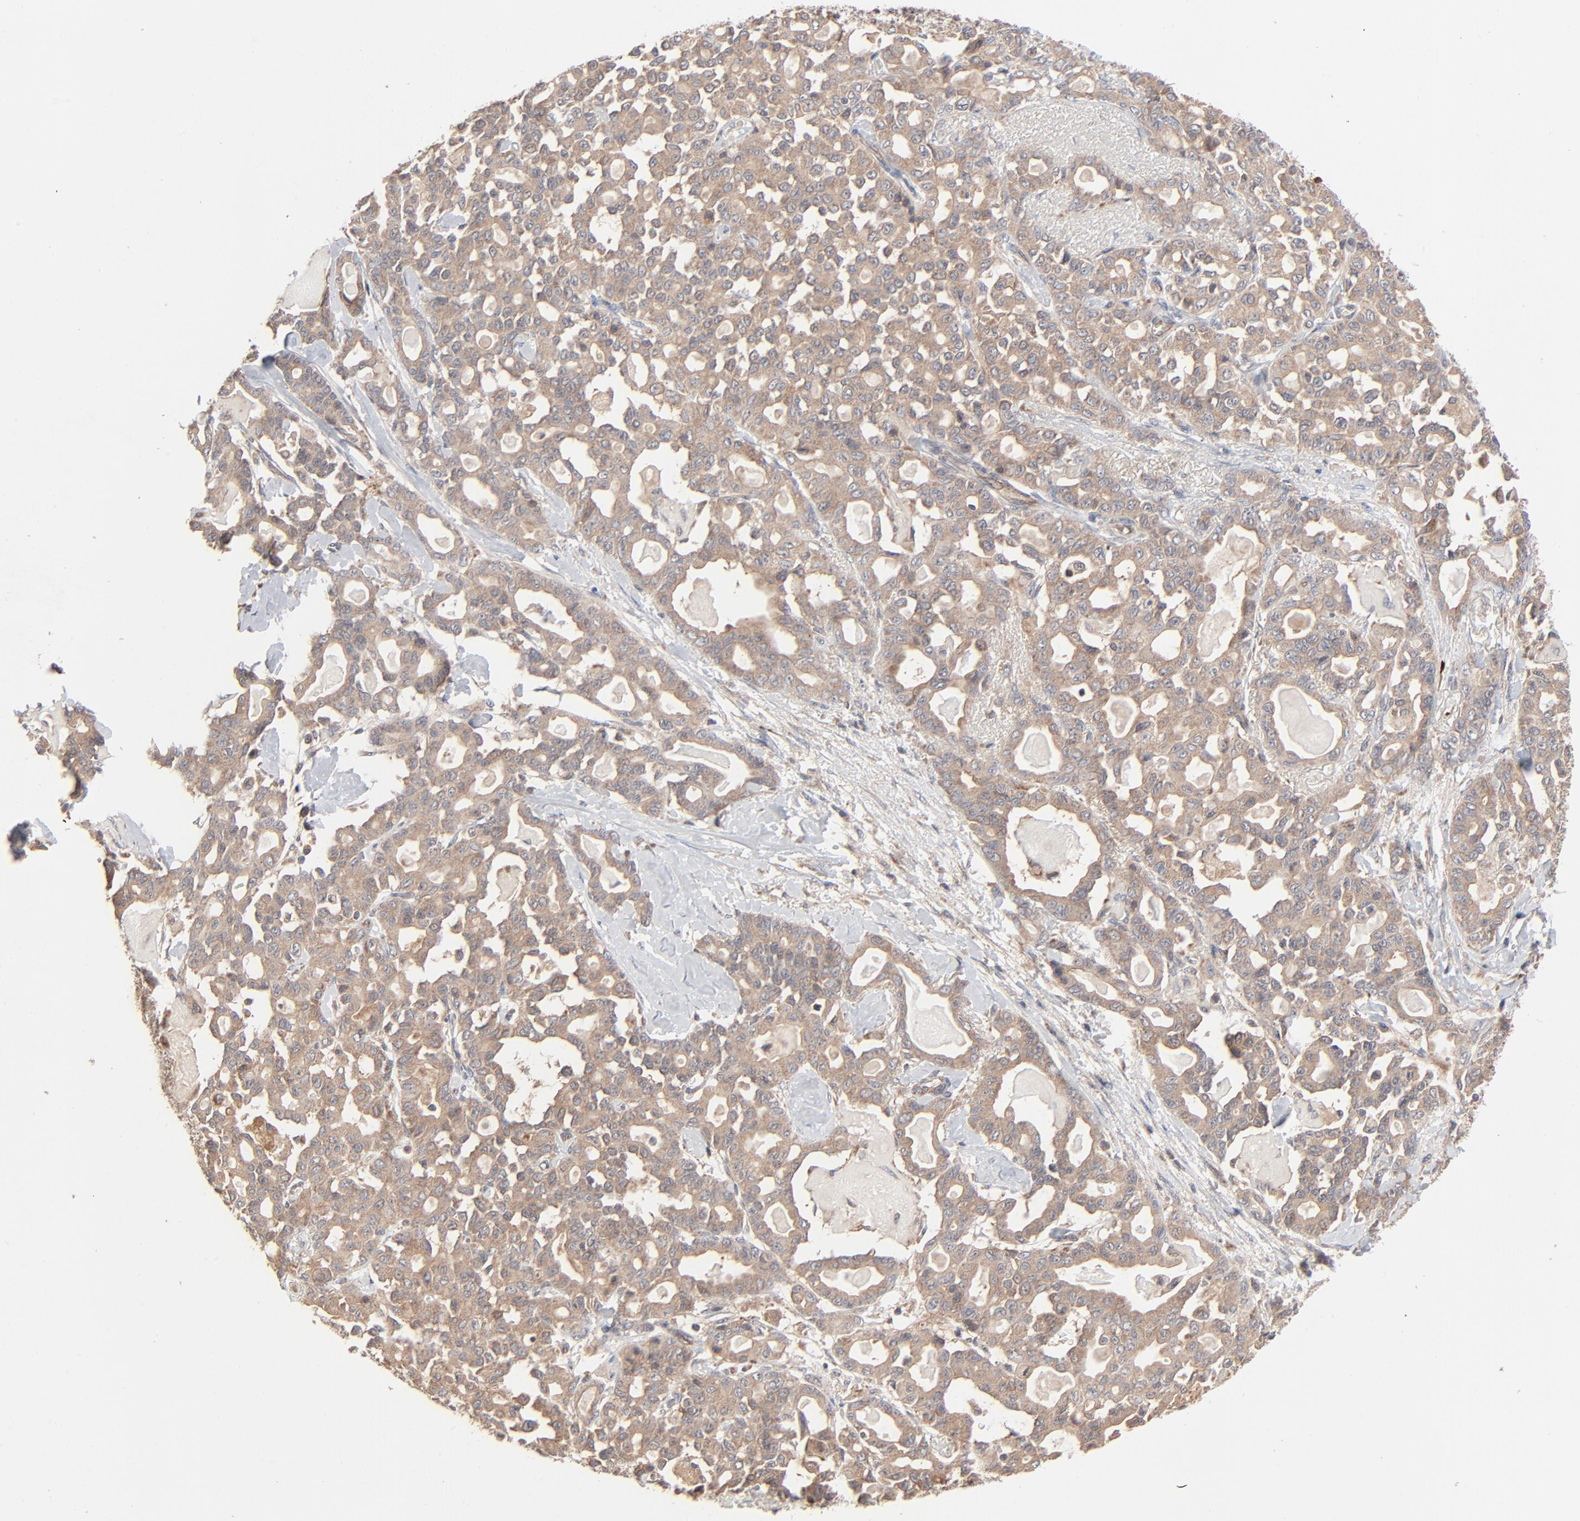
{"staining": {"intensity": "moderate", "quantity": ">75%", "location": "cytoplasmic/membranous"}, "tissue": "pancreatic cancer", "cell_type": "Tumor cells", "image_type": "cancer", "snomed": [{"axis": "morphology", "description": "Adenocarcinoma, NOS"}, {"axis": "topography", "description": "Pancreas"}], "caption": "Immunohistochemical staining of pancreatic cancer exhibits medium levels of moderate cytoplasmic/membranous expression in about >75% of tumor cells.", "gene": "ABLIM3", "patient": {"sex": "male", "age": 63}}